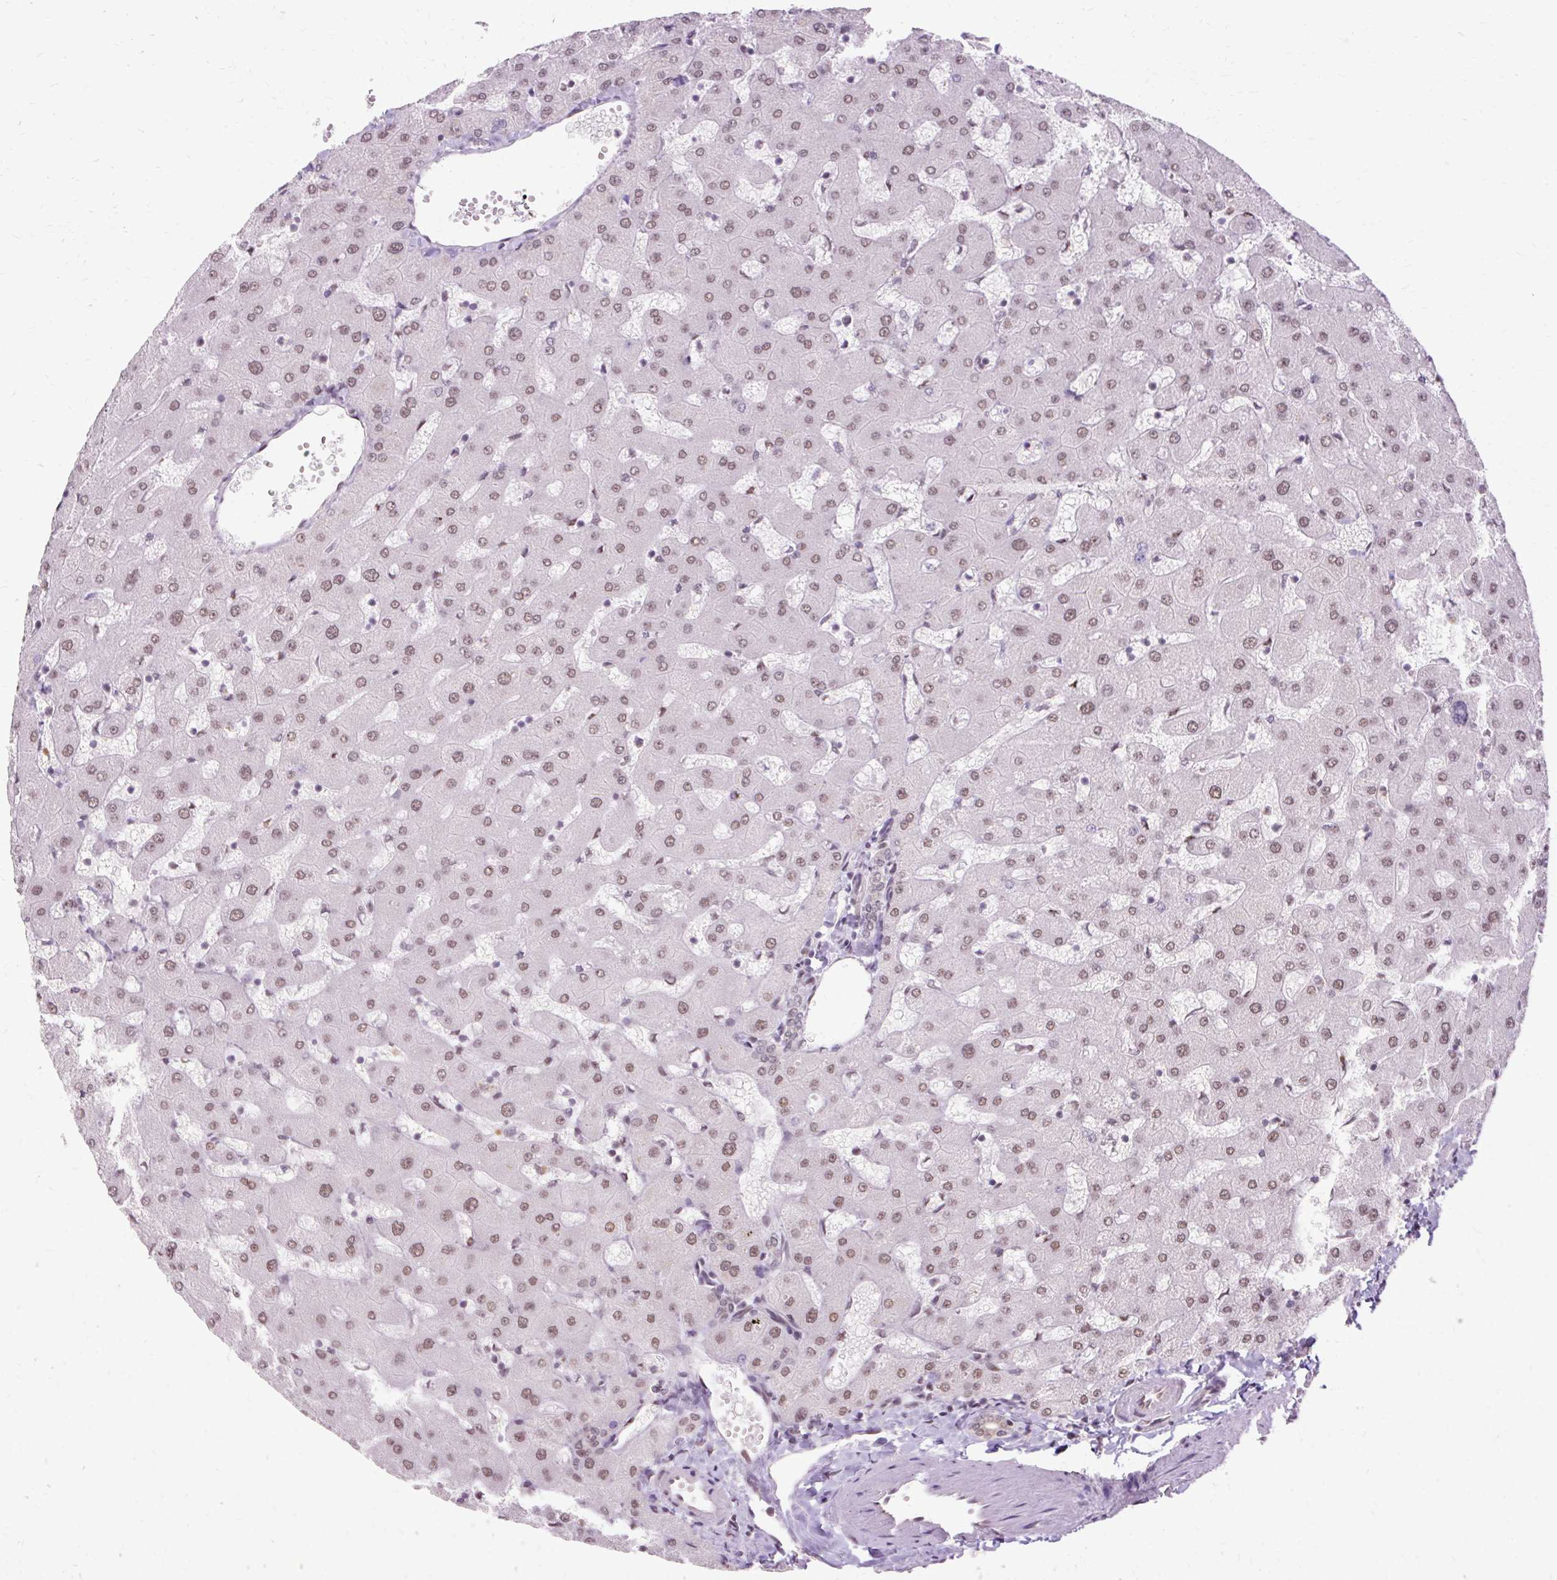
{"staining": {"intensity": "moderate", "quantity": ">75%", "location": "nuclear"}, "tissue": "liver", "cell_type": "Cholangiocytes", "image_type": "normal", "snomed": [{"axis": "morphology", "description": "Normal tissue, NOS"}, {"axis": "topography", "description": "Liver"}], "caption": "A photomicrograph of liver stained for a protein displays moderate nuclear brown staining in cholangiocytes. The staining is performed using DAB (3,3'-diaminobenzidine) brown chromogen to label protein expression. The nuclei are counter-stained blue using hematoxylin.", "gene": "ENSG00000261832", "patient": {"sex": "female", "age": 63}}